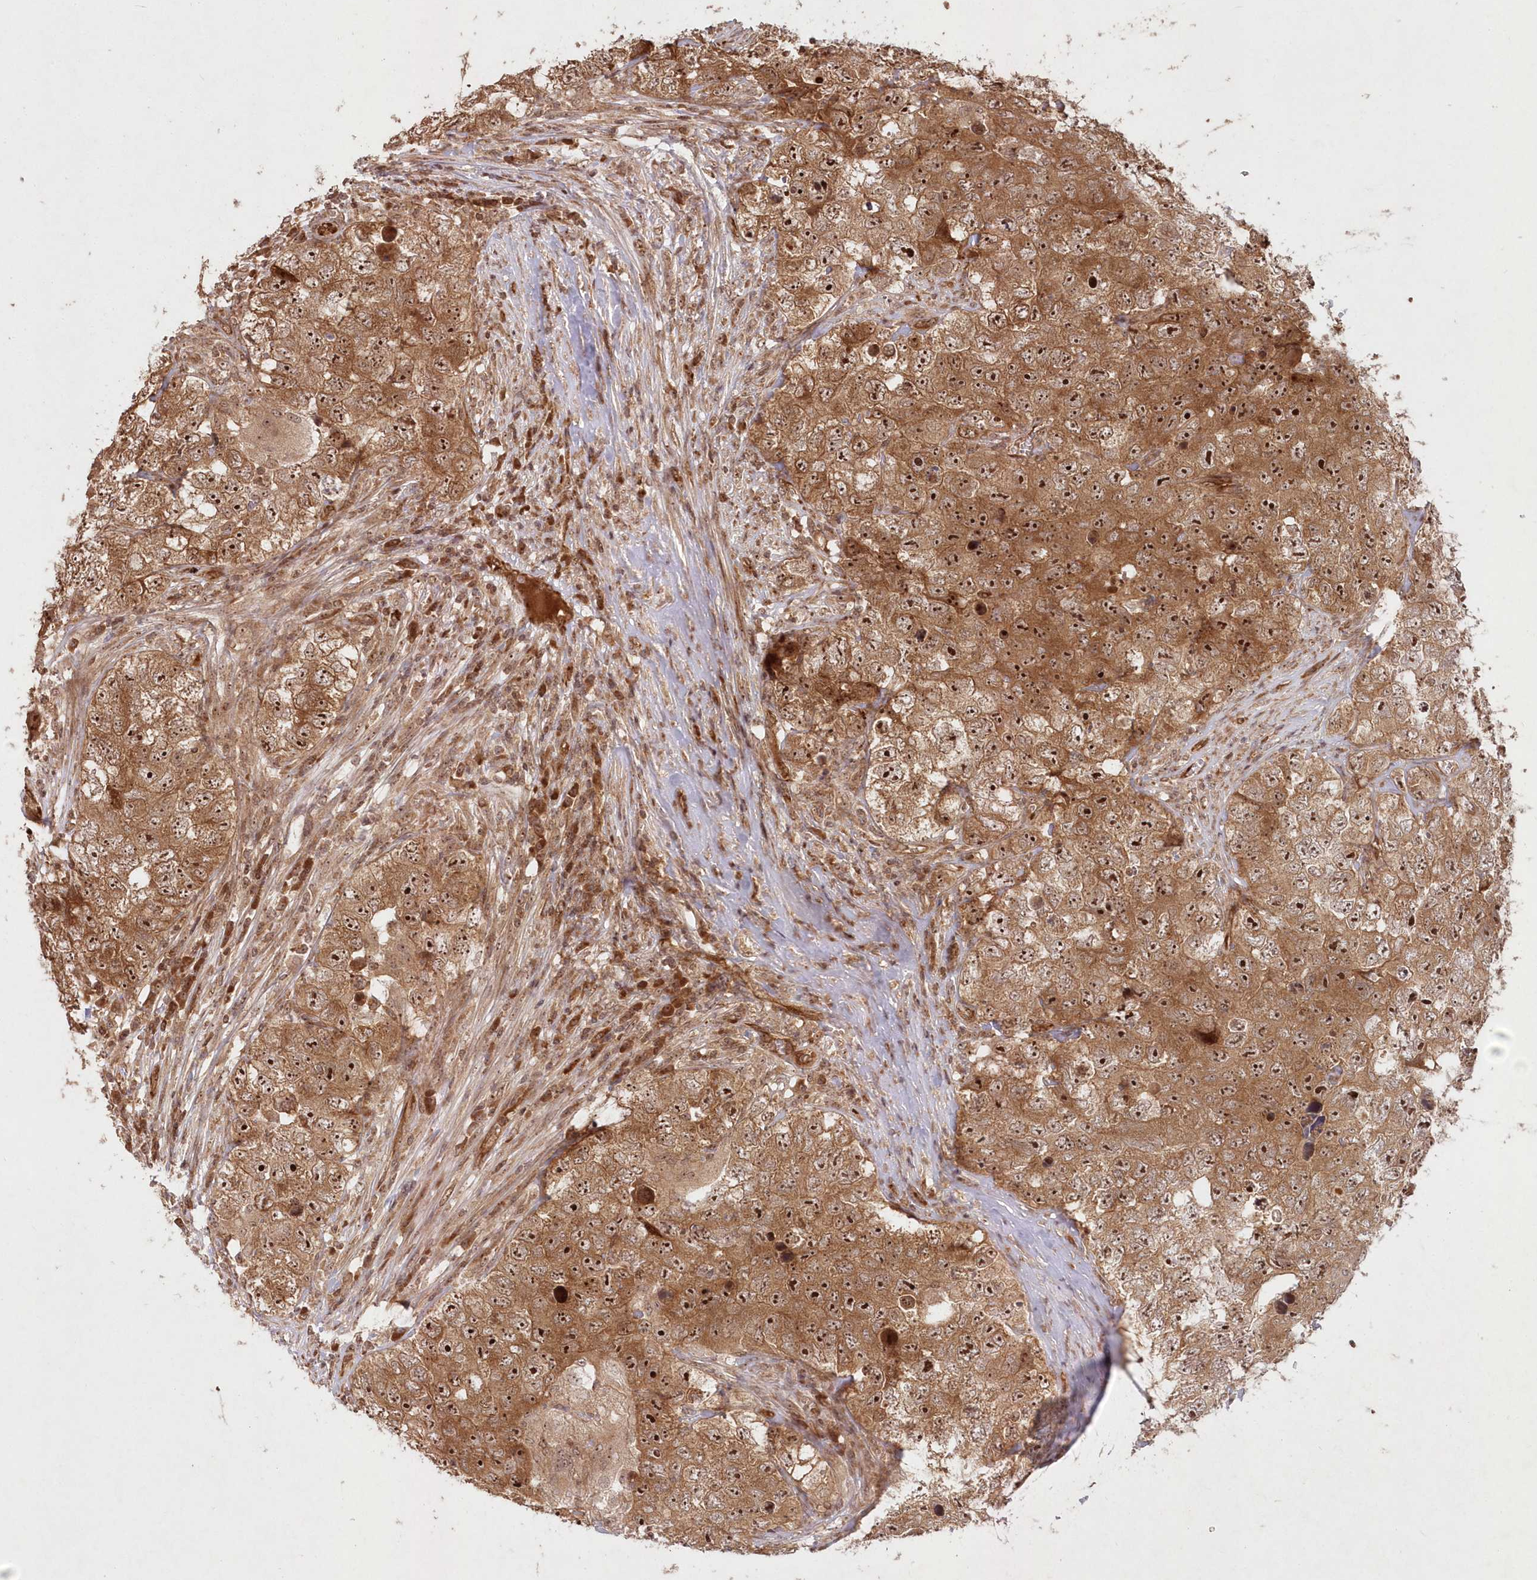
{"staining": {"intensity": "moderate", "quantity": ">75%", "location": "cytoplasmic/membranous,nuclear"}, "tissue": "testis cancer", "cell_type": "Tumor cells", "image_type": "cancer", "snomed": [{"axis": "morphology", "description": "Seminoma, NOS"}, {"axis": "morphology", "description": "Carcinoma, Embryonal, NOS"}, {"axis": "topography", "description": "Testis"}], "caption": "IHC of testis seminoma reveals medium levels of moderate cytoplasmic/membranous and nuclear positivity in about >75% of tumor cells.", "gene": "SERINC1", "patient": {"sex": "male", "age": 43}}